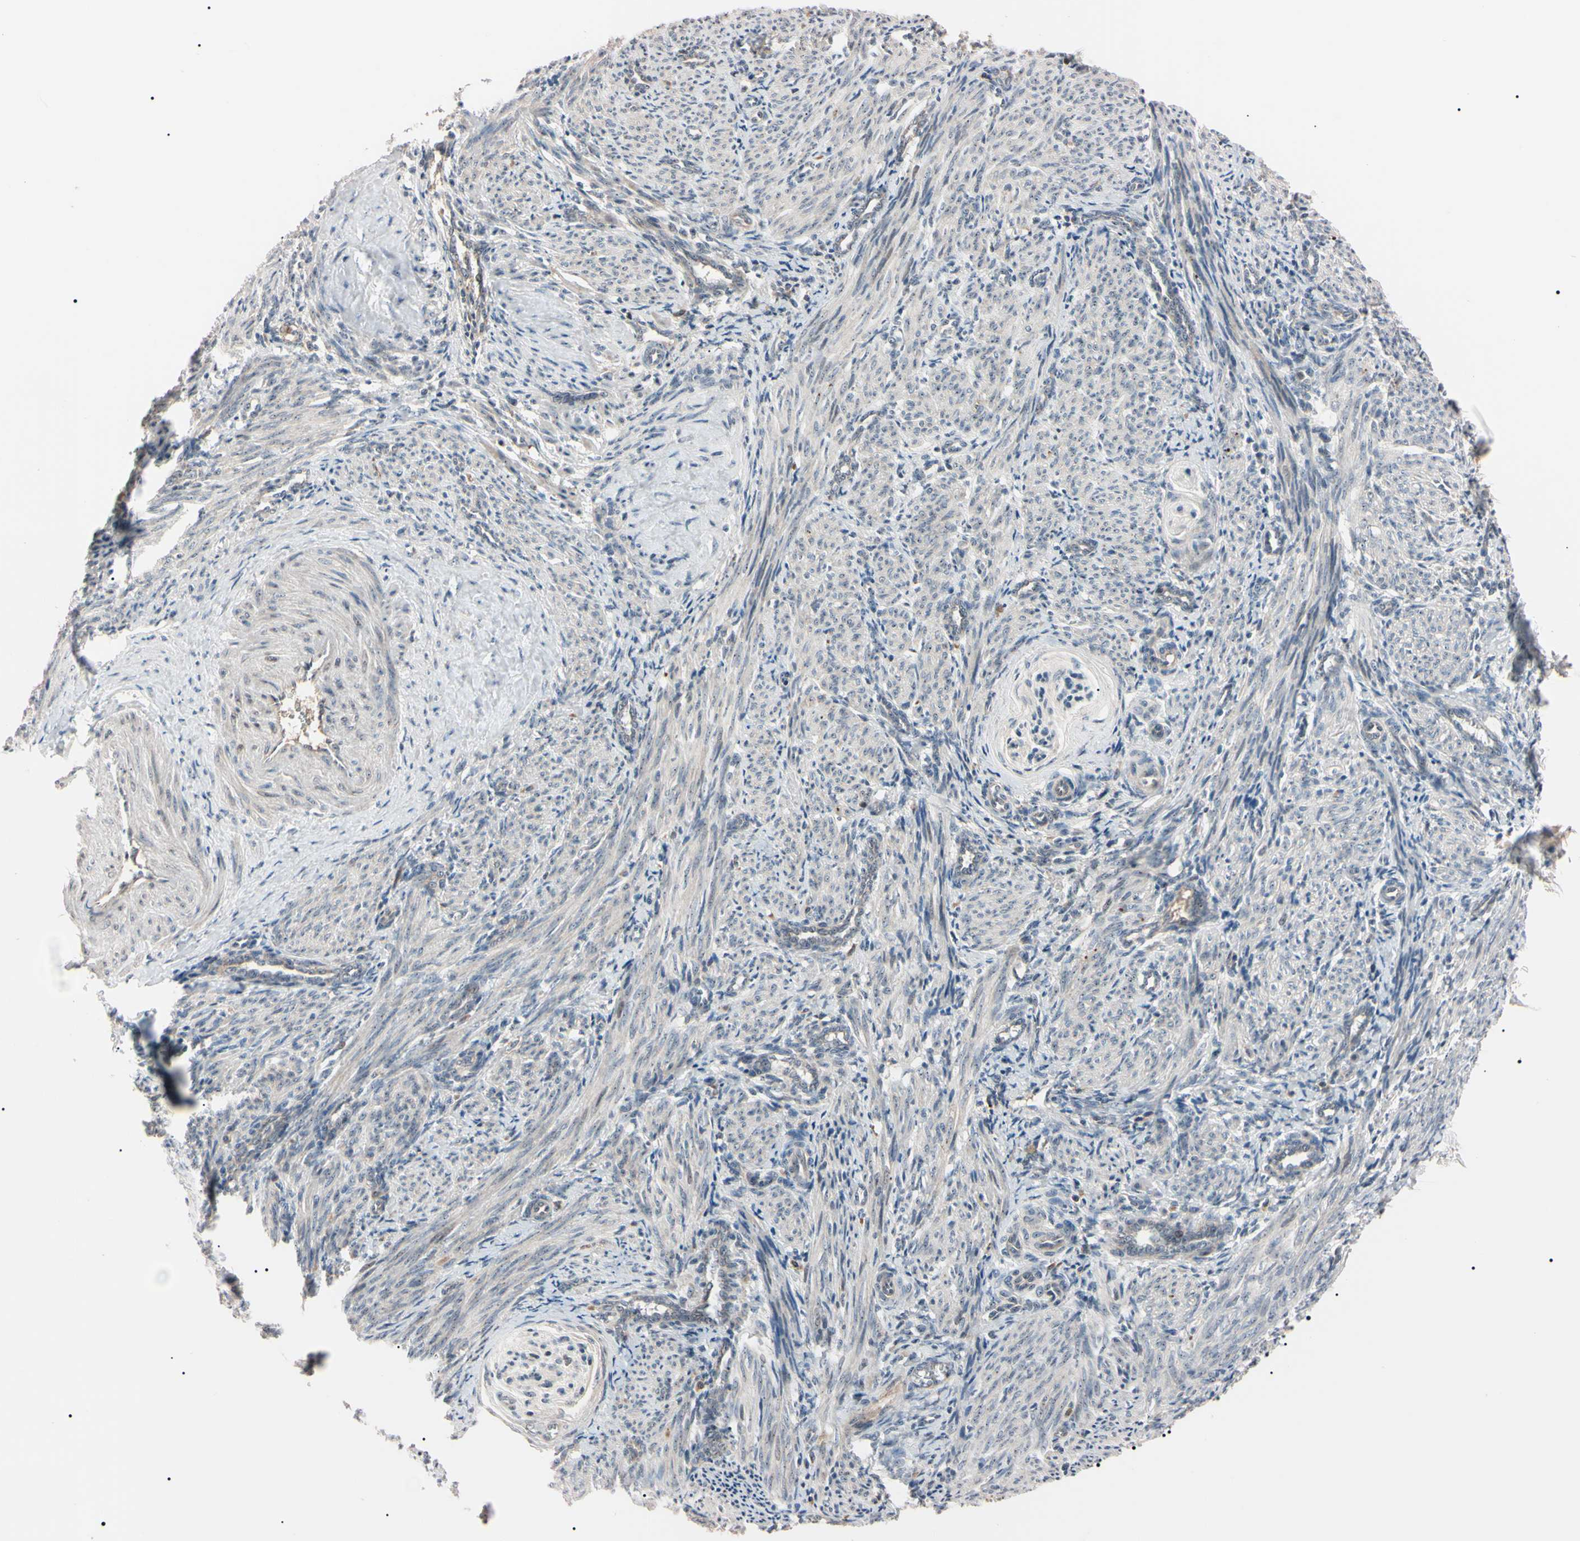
{"staining": {"intensity": "negative", "quantity": "none", "location": "none"}, "tissue": "smooth muscle", "cell_type": "Smooth muscle cells", "image_type": "normal", "snomed": [{"axis": "morphology", "description": "Normal tissue, NOS"}, {"axis": "topography", "description": "Endometrium"}], "caption": "IHC of normal smooth muscle shows no staining in smooth muscle cells. The staining was performed using DAB (3,3'-diaminobenzidine) to visualize the protein expression in brown, while the nuclei were stained in blue with hematoxylin (Magnification: 20x).", "gene": "TRAF5", "patient": {"sex": "female", "age": 33}}